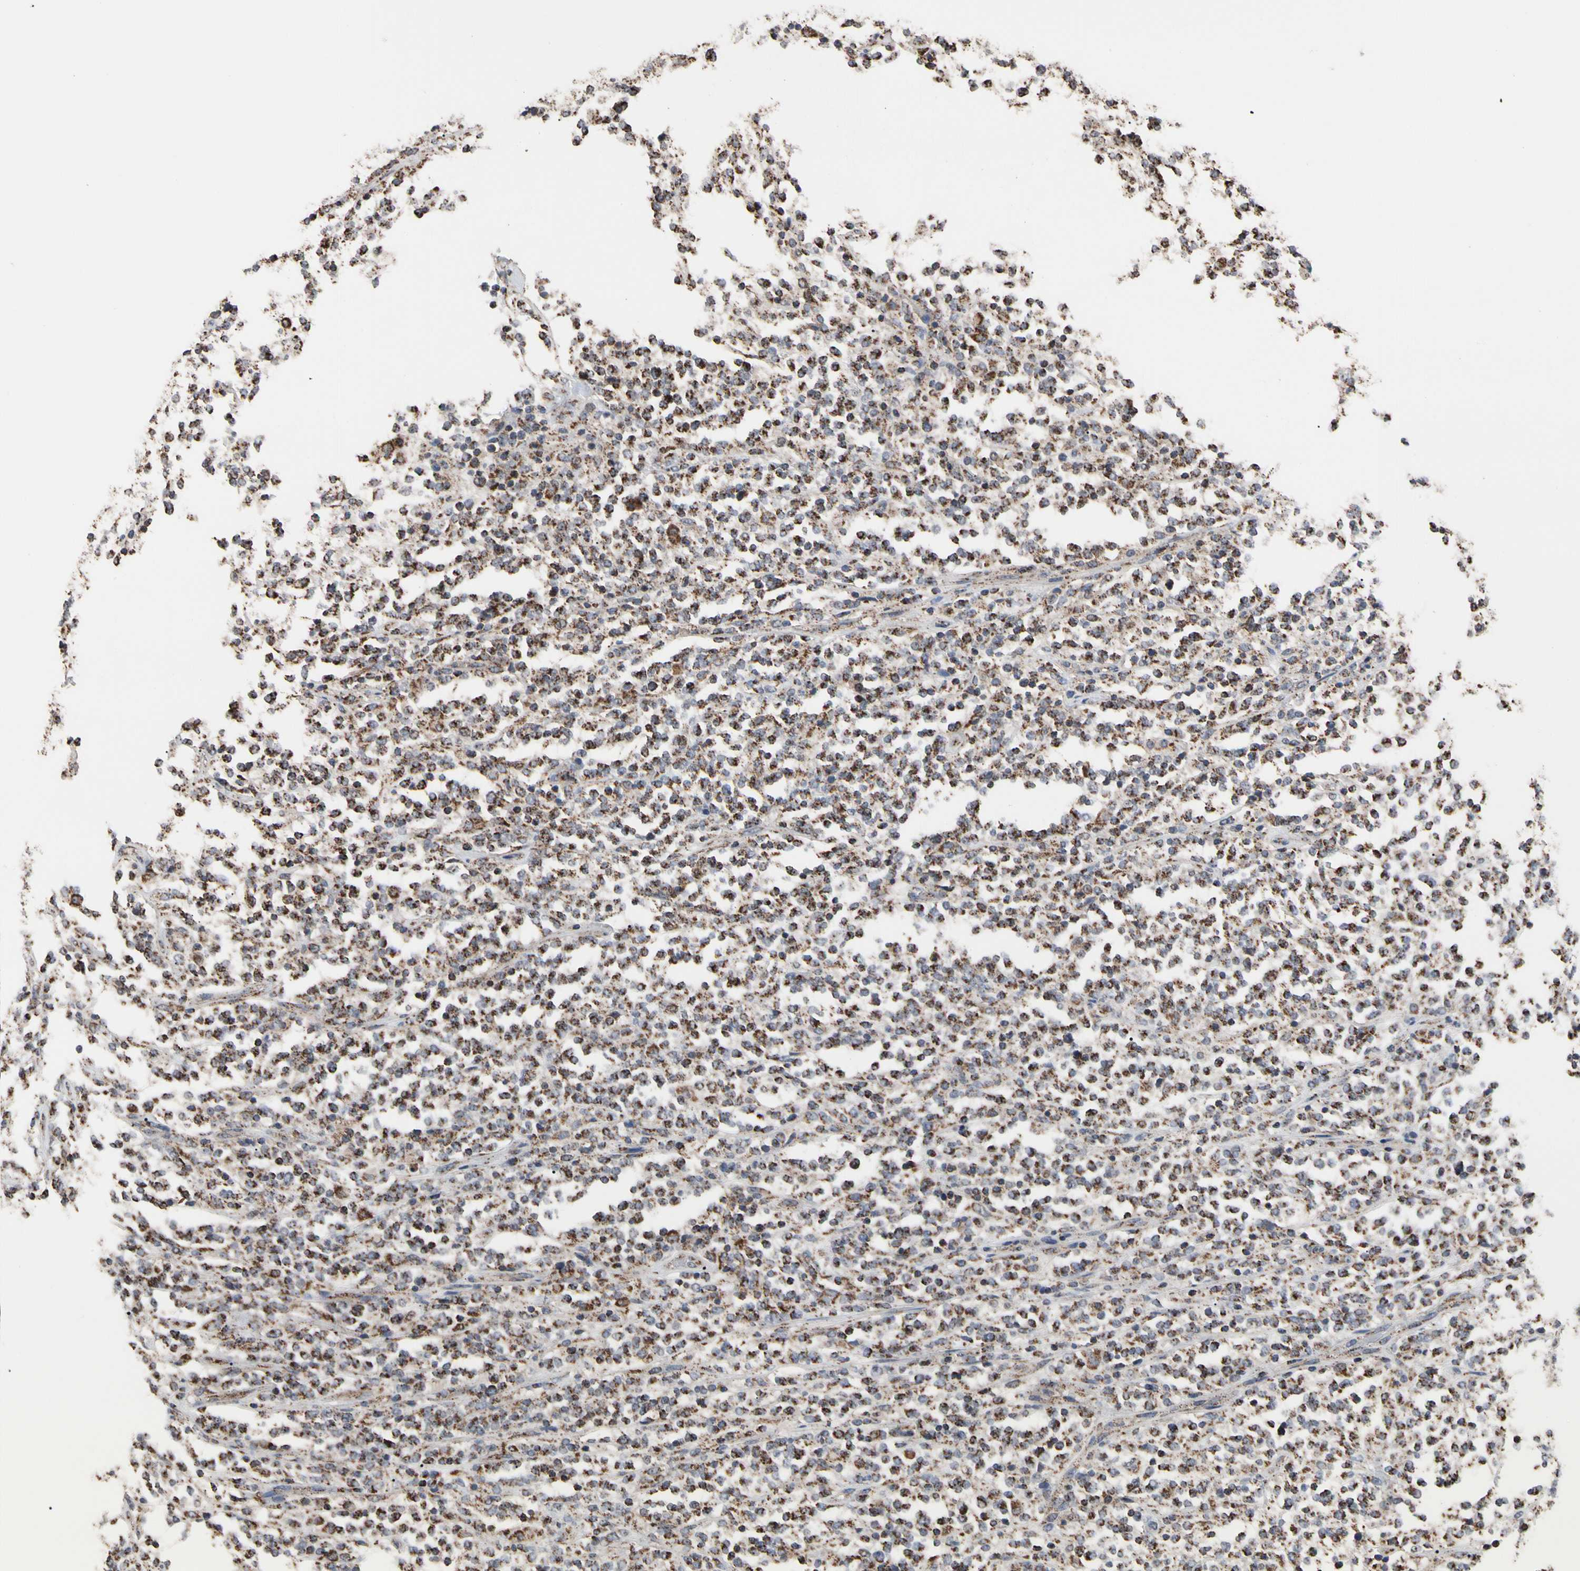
{"staining": {"intensity": "strong", "quantity": ">75%", "location": "cytoplasmic/membranous"}, "tissue": "lymphoma", "cell_type": "Tumor cells", "image_type": "cancer", "snomed": [{"axis": "morphology", "description": "Malignant lymphoma, non-Hodgkin's type, High grade"}, {"axis": "topography", "description": "Soft tissue"}], "caption": "The image demonstrates staining of lymphoma, revealing strong cytoplasmic/membranous protein expression (brown color) within tumor cells.", "gene": "FAM110B", "patient": {"sex": "male", "age": 18}}